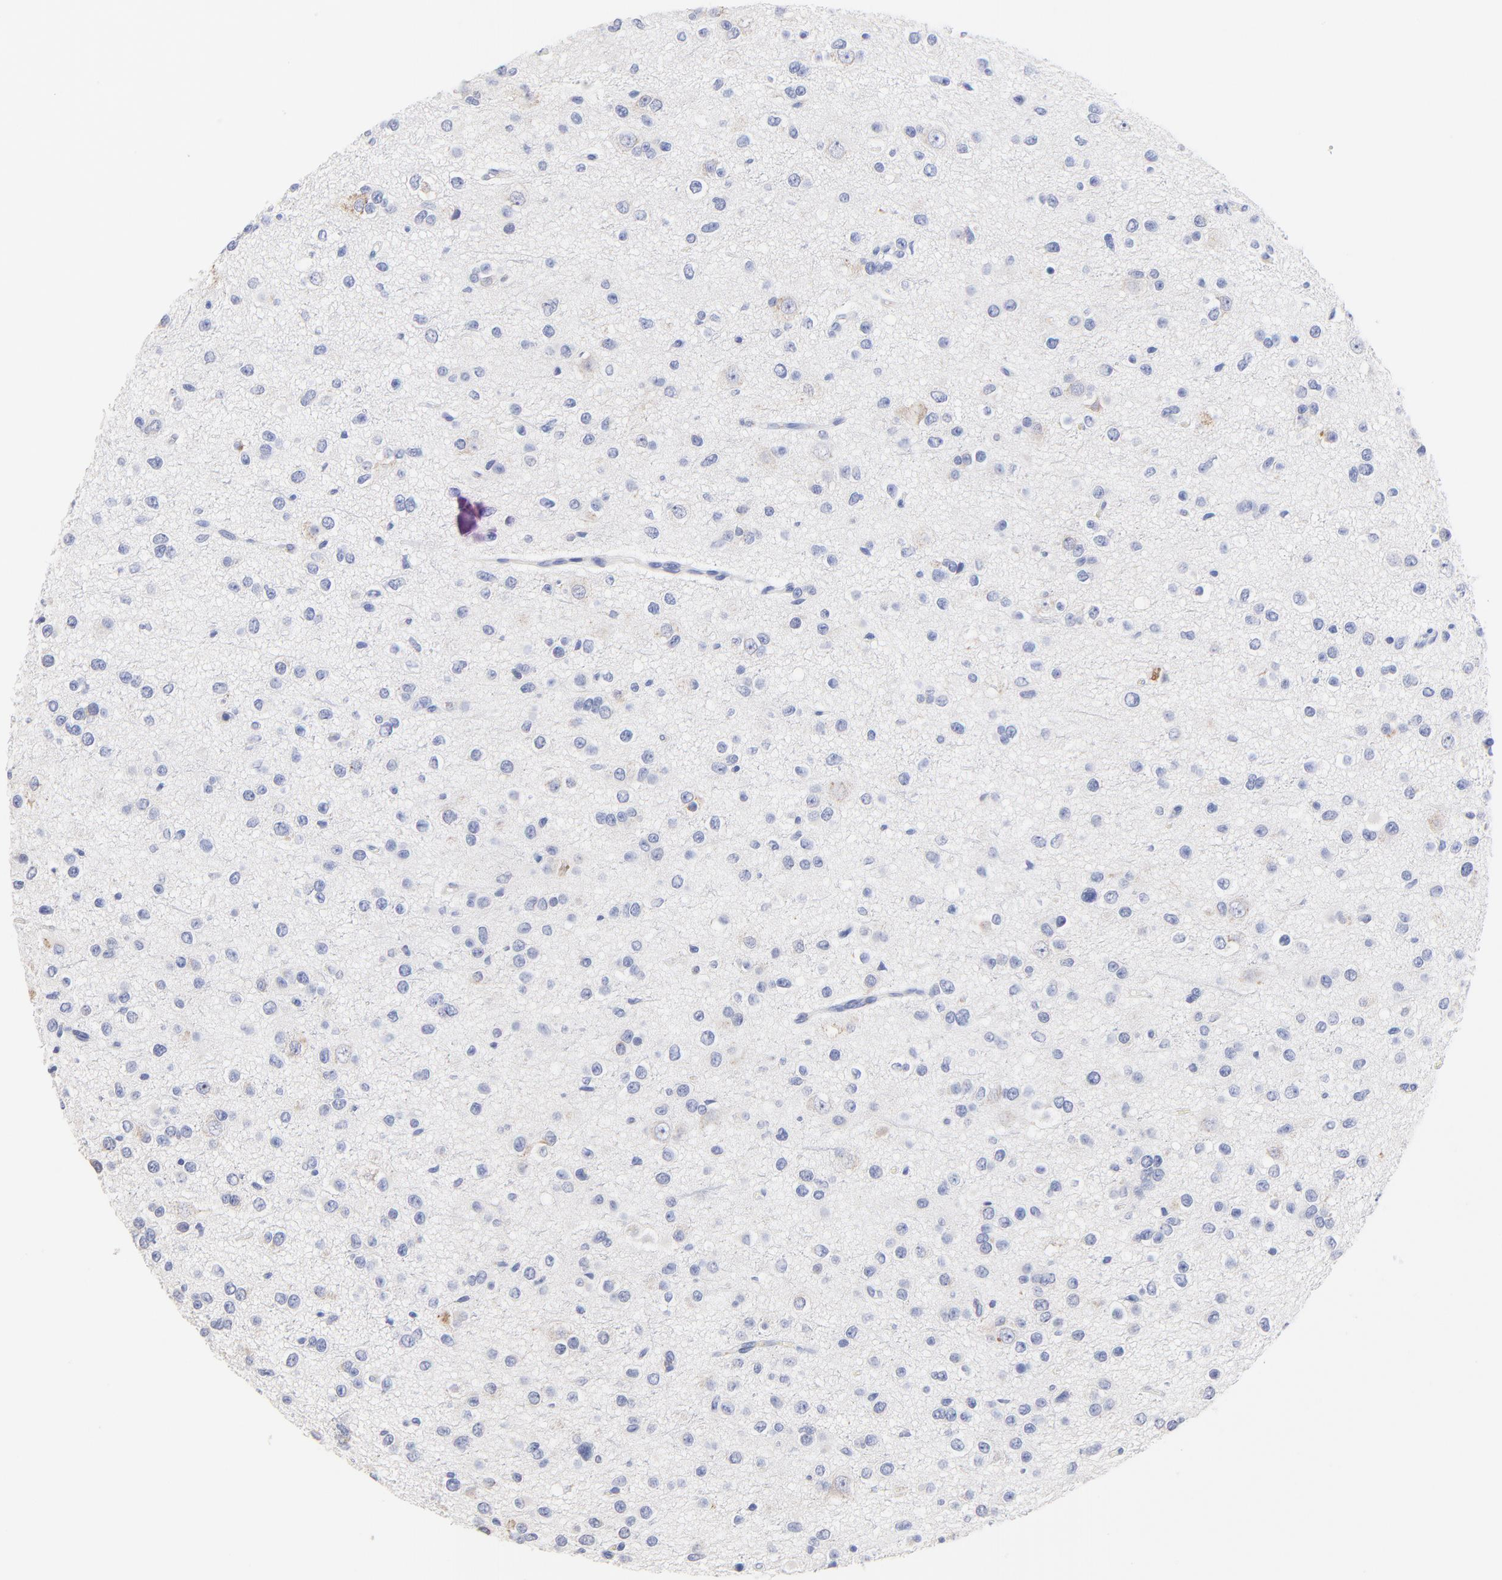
{"staining": {"intensity": "weak", "quantity": "<25%", "location": "cytoplasmic/membranous"}, "tissue": "glioma", "cell_type": "Tumor cells", "image_type": "cancer", "snomed": [{"axis": "morphology", "description": "Glioma, malignant, Low grade"}, {"axis": "topography", "description": "Brain"}], "caption": "There is no significant positivity in tumor cells of glioma.", "gene": "LAX1", "patient": {"sex": "male", "age": 42}}